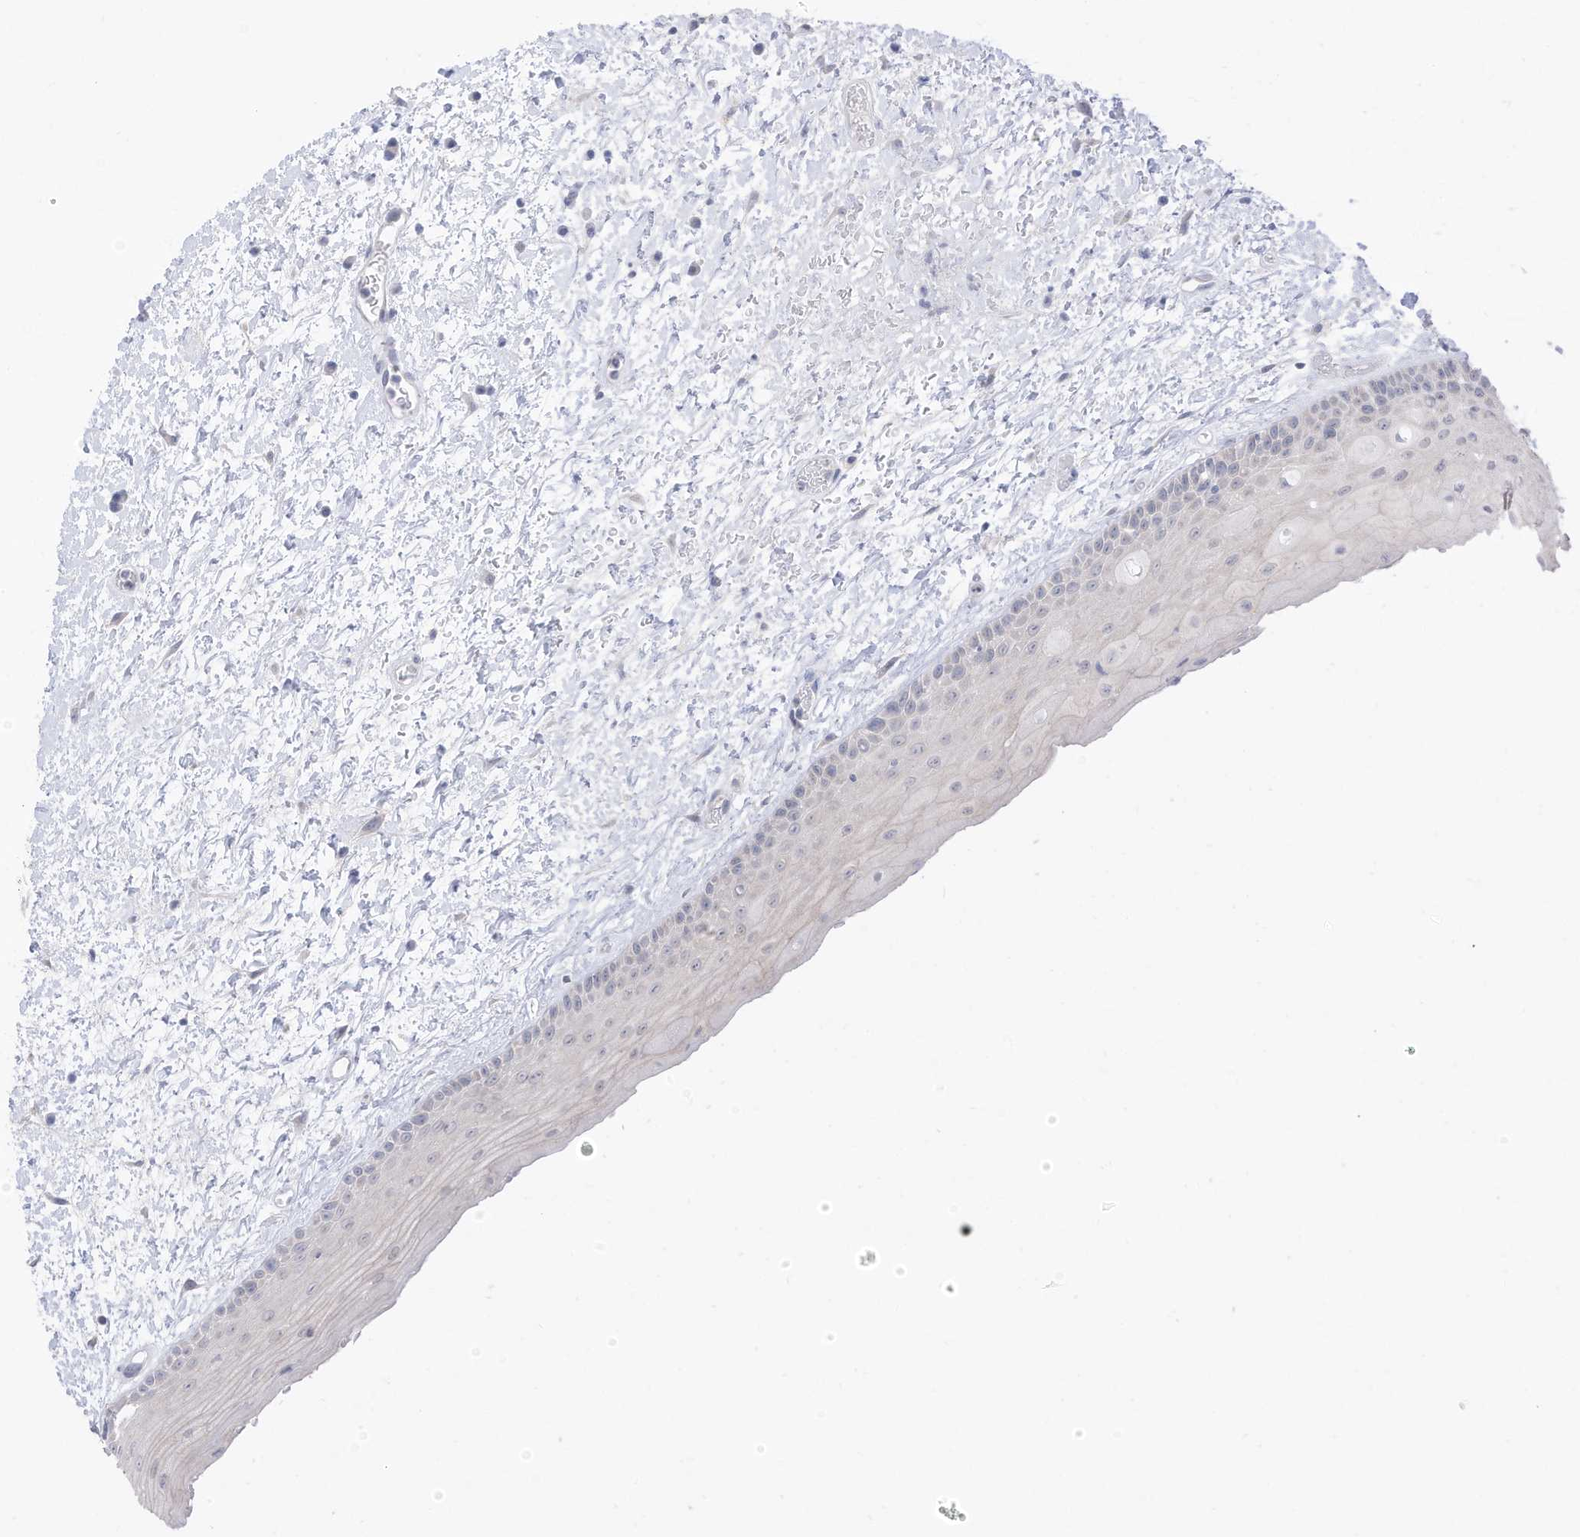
{"staining": {"intensity": "weak", "quantity": "<25%", "location": "cytoplasmic/membranous,nuclear"}, "tissue": "oral mucosa", "cell_type": "Squamous epithelial cells", "image_type": "normal", "snomed": [{"axis": "morphology", "description": "Normal tissue, NOS"}, {"axis": "topography", "description": "Oral tissue"}], "caption": "Squamous epithelial cells show no significant protein positivity in unremarkable oral mucosa.", "gene": "OGT", "patient": {"sex": "female", "age": 76}}